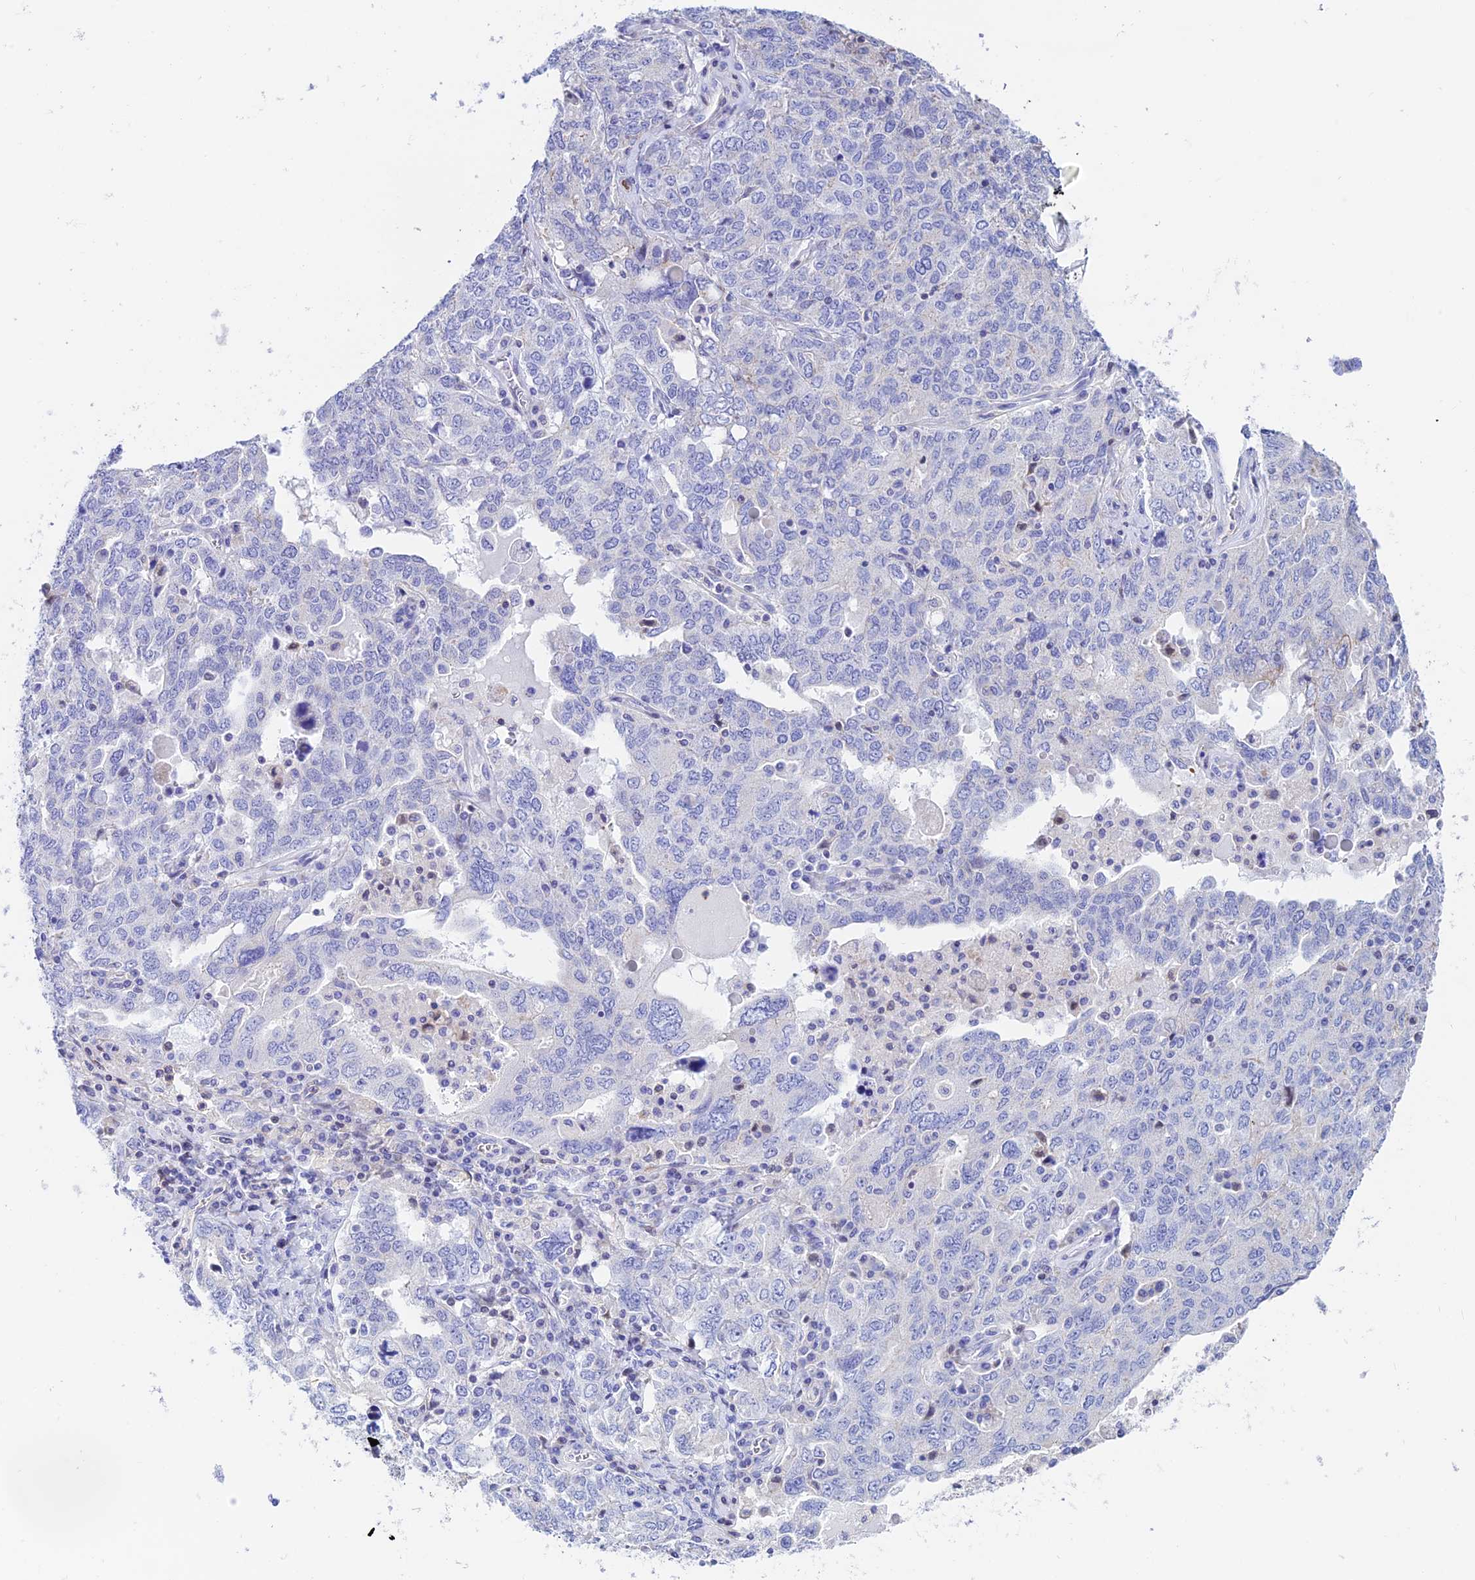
{"staining": {"intensity": "negative", "quantity": "none", "location": "none"}, "tissue": "ovarian cancer", "cell_type": "Tumor cells", "image_type": "cancer", "snomed": [{"axis": "morphology", "description": "Carcinoma, endometroid"}, {"axis": "topography", "description": "Ovary"}], "caption": "The image displays no staining of tumor cells in ovarian cancer.", "gene": "PRIM1", "patient": {"sex": "female", "age": 62}}